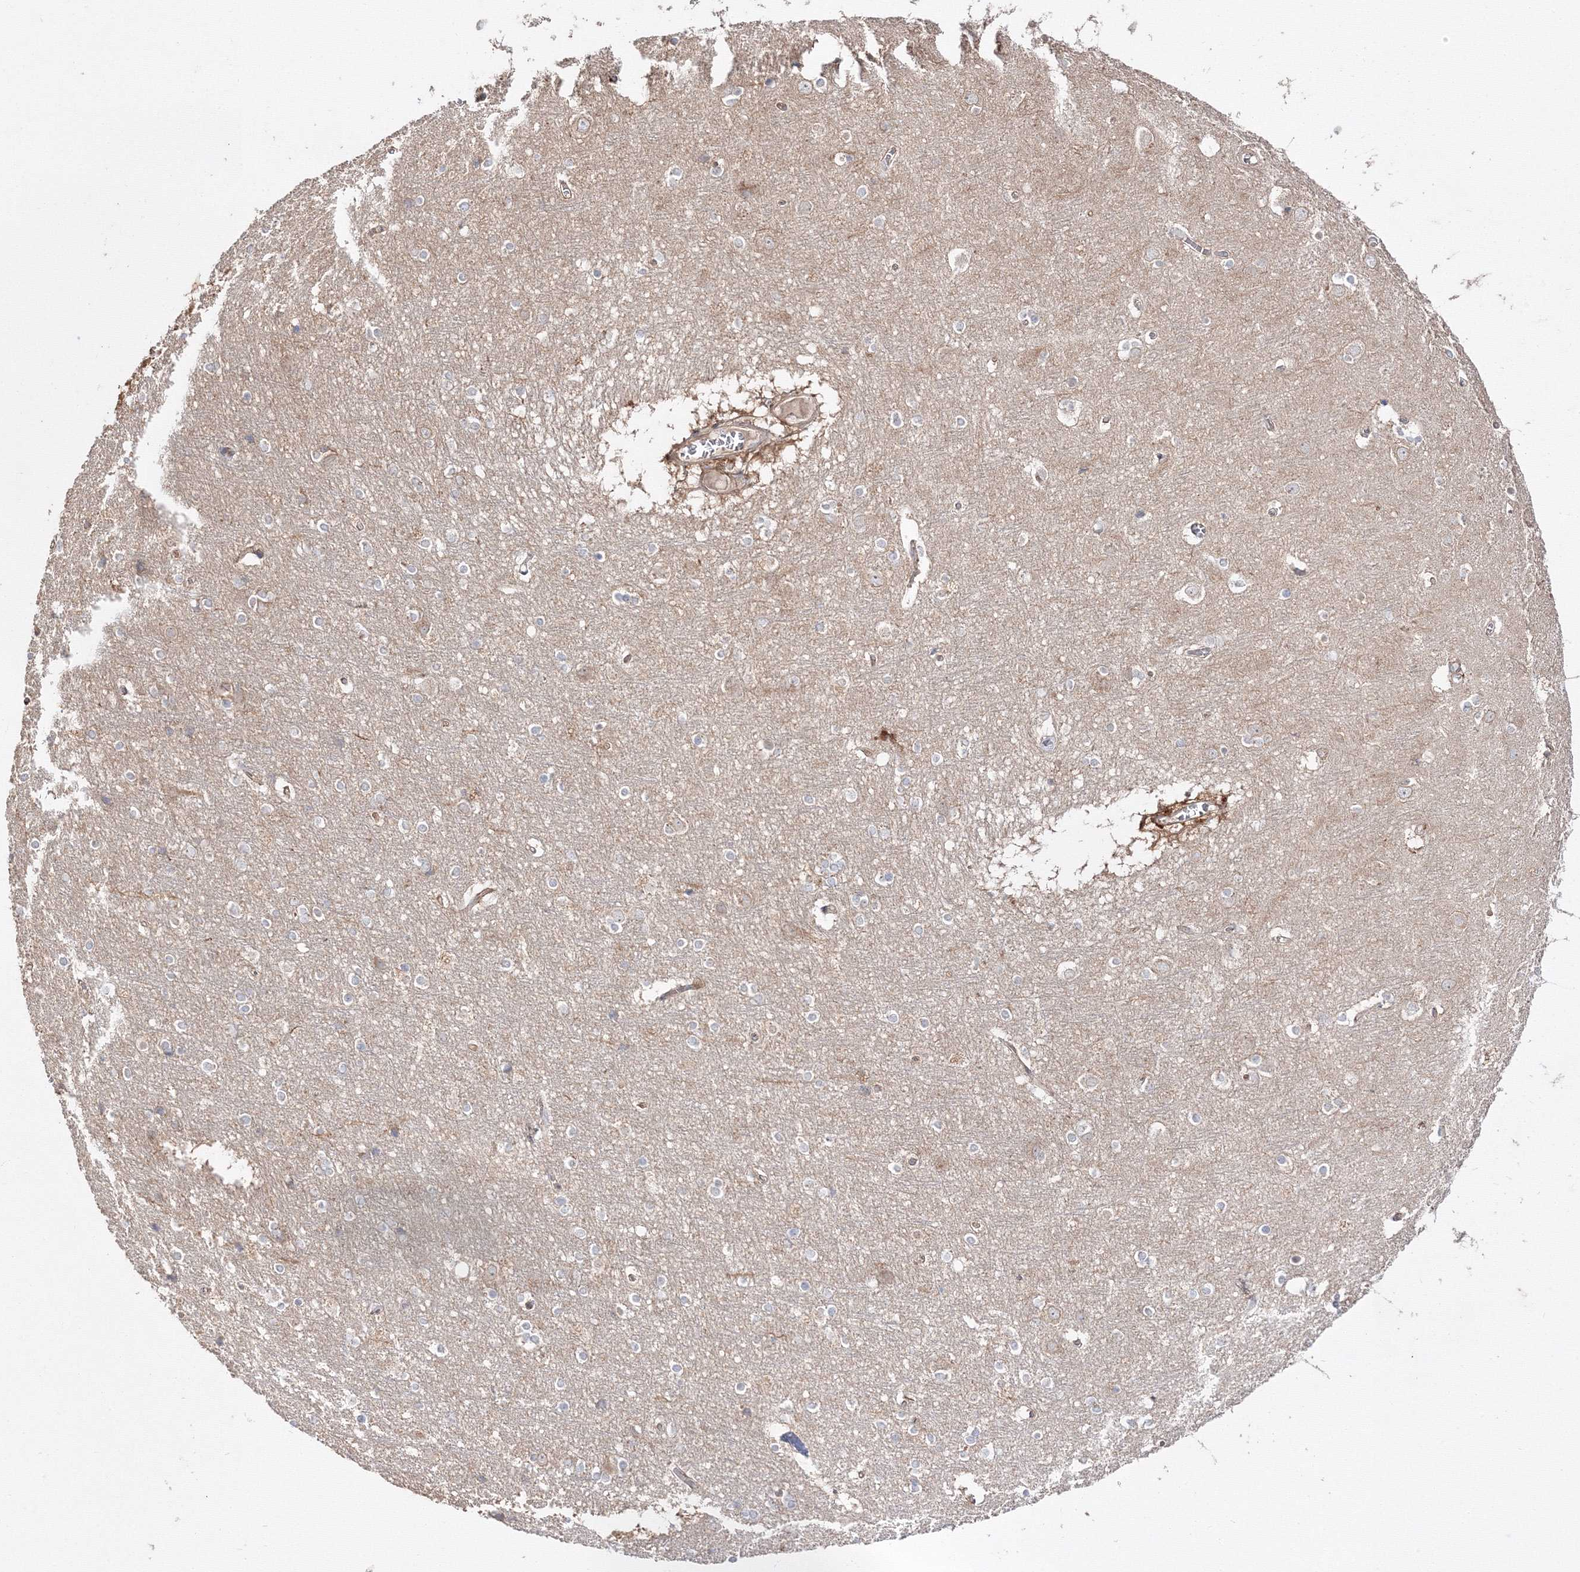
{"staining": {"intensity": "moderate", "quantity": ">75%", "location": "cytoplasmic/membranous"}, "tissue": "cerebral cortex", "cell_type": "Endothelial cells", "image_type": "normal", "snomed": [{"axis": "morphology", "description": "Normal tissue, NOS"}, {"axis": "topography", "description": "Cerebral cortex"}], "caption": "Protein expression analysis of unremarkable cerebral cortex demonstrates moderate cytoplasmic/membranous positivity in about >75% of endothelial cells. (Stains: DAB in brown, nuclei in blue, Microscopy: brightfield microscopy at high magnification).", "gene": "DDO", "patient": {"sex": "male", "age": 54}}